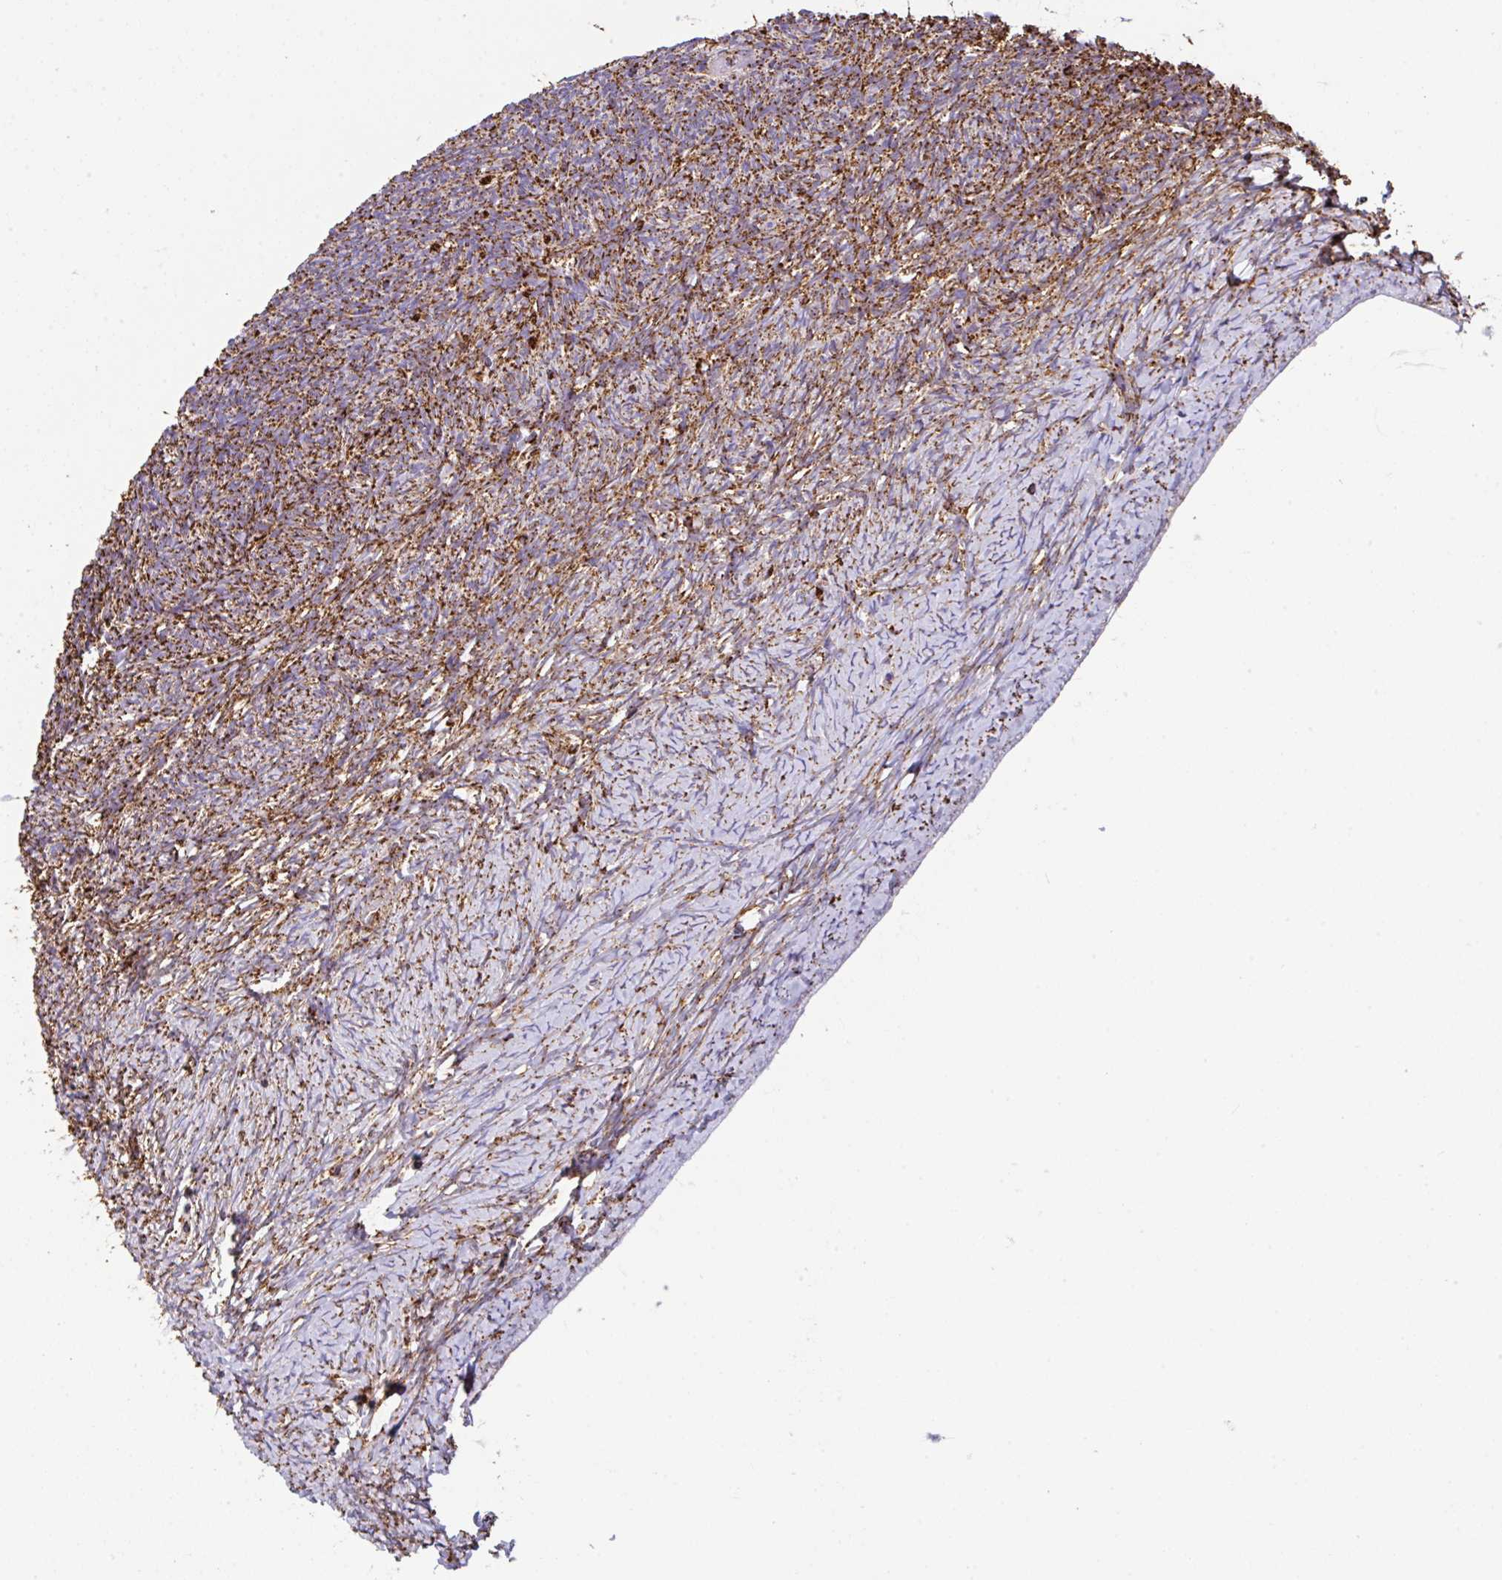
{"staining": {"intensity": "strong", "quantity": ">75%", "location": "cytoplasmic/membranous"}, "tissue": "ovary", "cell_type": "Follicle cells", "image_type": "normal", "snomed": [{"axis": "morphology", "description": "Normal tissue, NOS"}, {"axis": "topography", "description": "Ovary"}], "caption": "The micrograph exhibits immunohistochemical staining of benign ovary. There is strong cytoplasmic/membranous expression is seen in approximately >75% of follicle cells.", "gene": "ANKRD33B", "patient": {"sex": "female", "age": 39}}